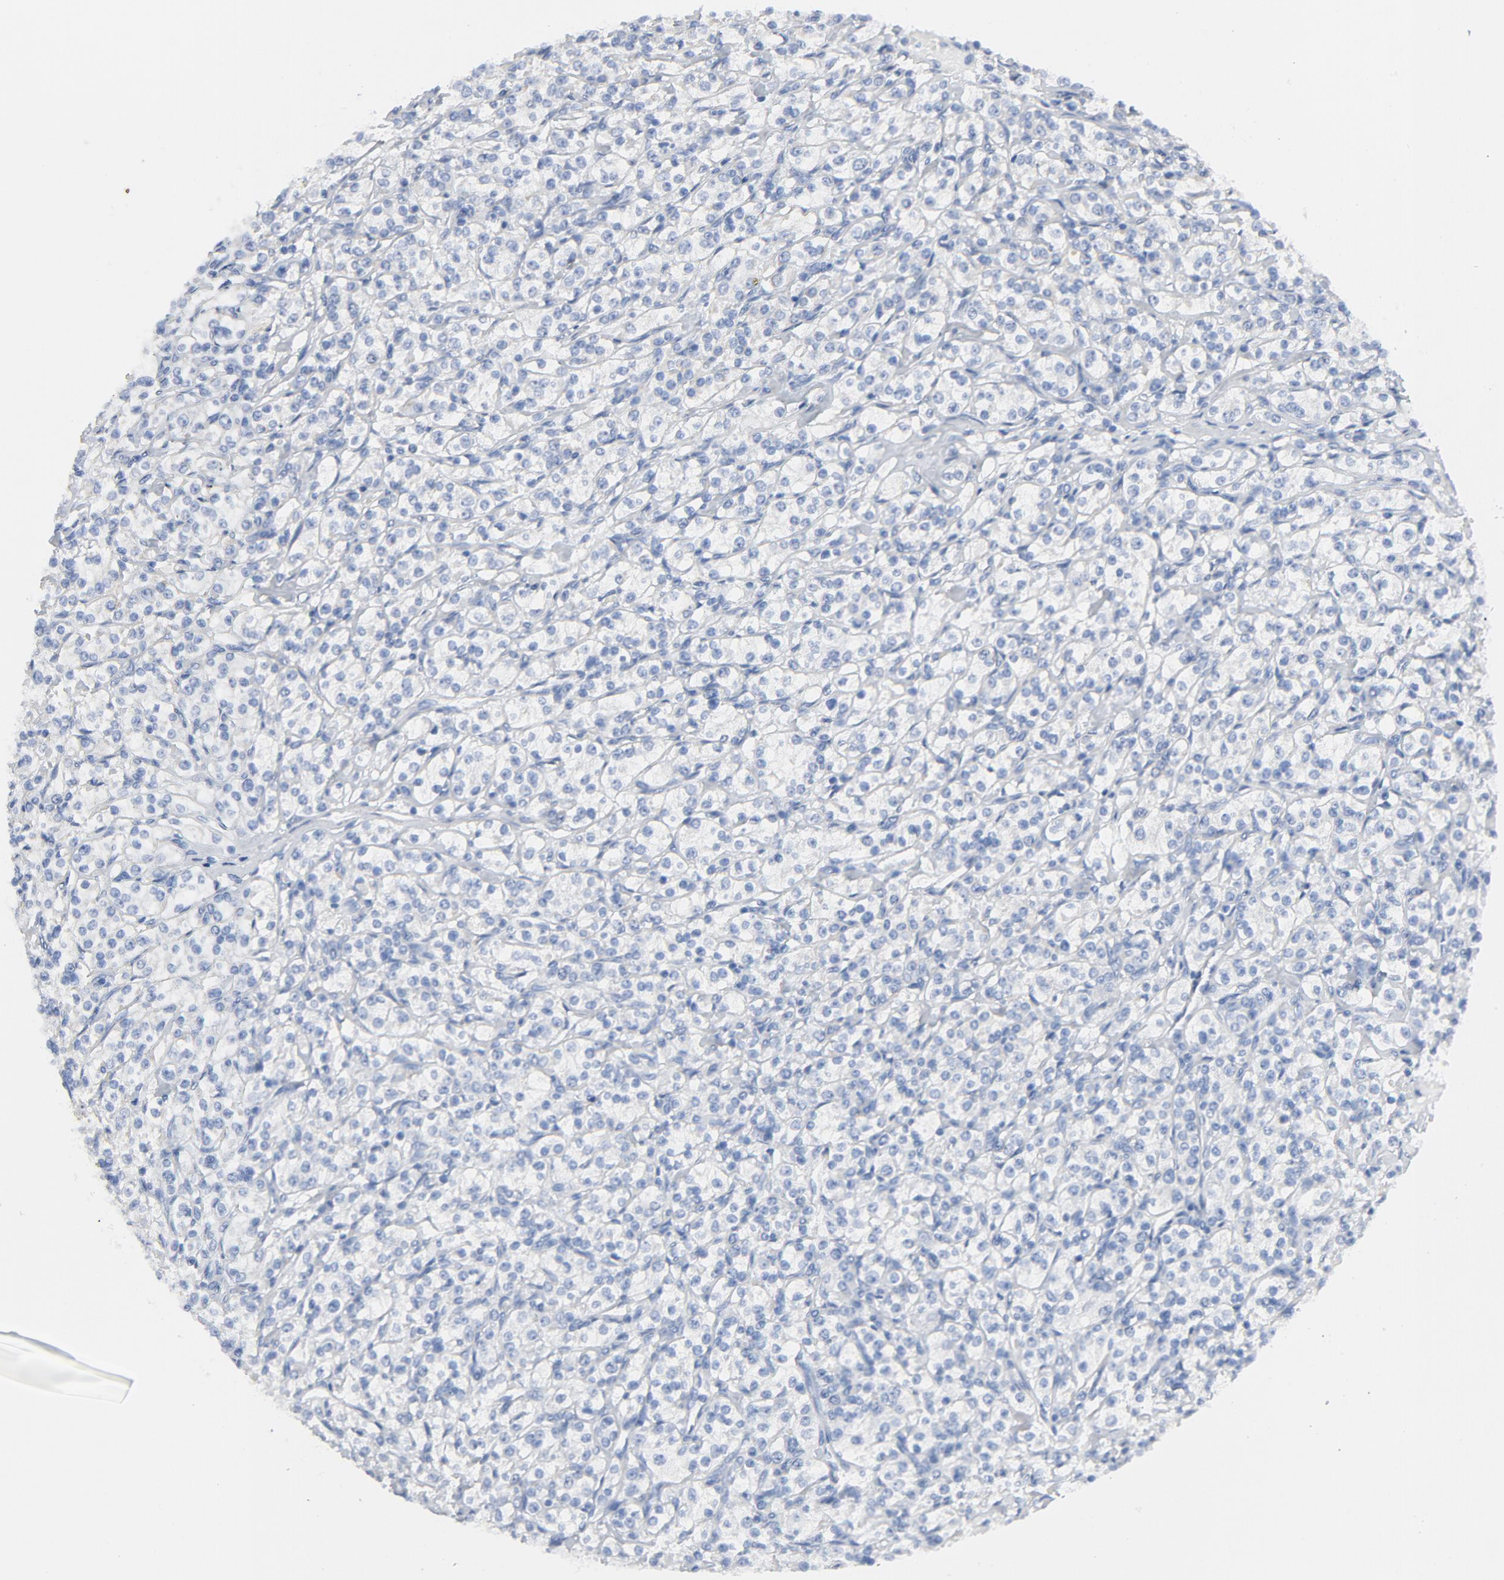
{"staining": {"intensity": "negative", "quantity": "none", "location": "none"}, "tissue": "renal cancer", "cell_type": "Tumor cells", "image_type": "cancer", "snomed": [{"axis": "morphology", "description": "Adenocarcinoma, NOS"}, {"axis": "topography", "description": "Kidney"}], "caption": "An immunohistochemistry photomicrograph of renal adenocarcinoma is shown. There is no staining in tumor cells of renal adenocarcinoma.", "gene": "C14orf119", "patient": {"sex": "male", "age": 77}}